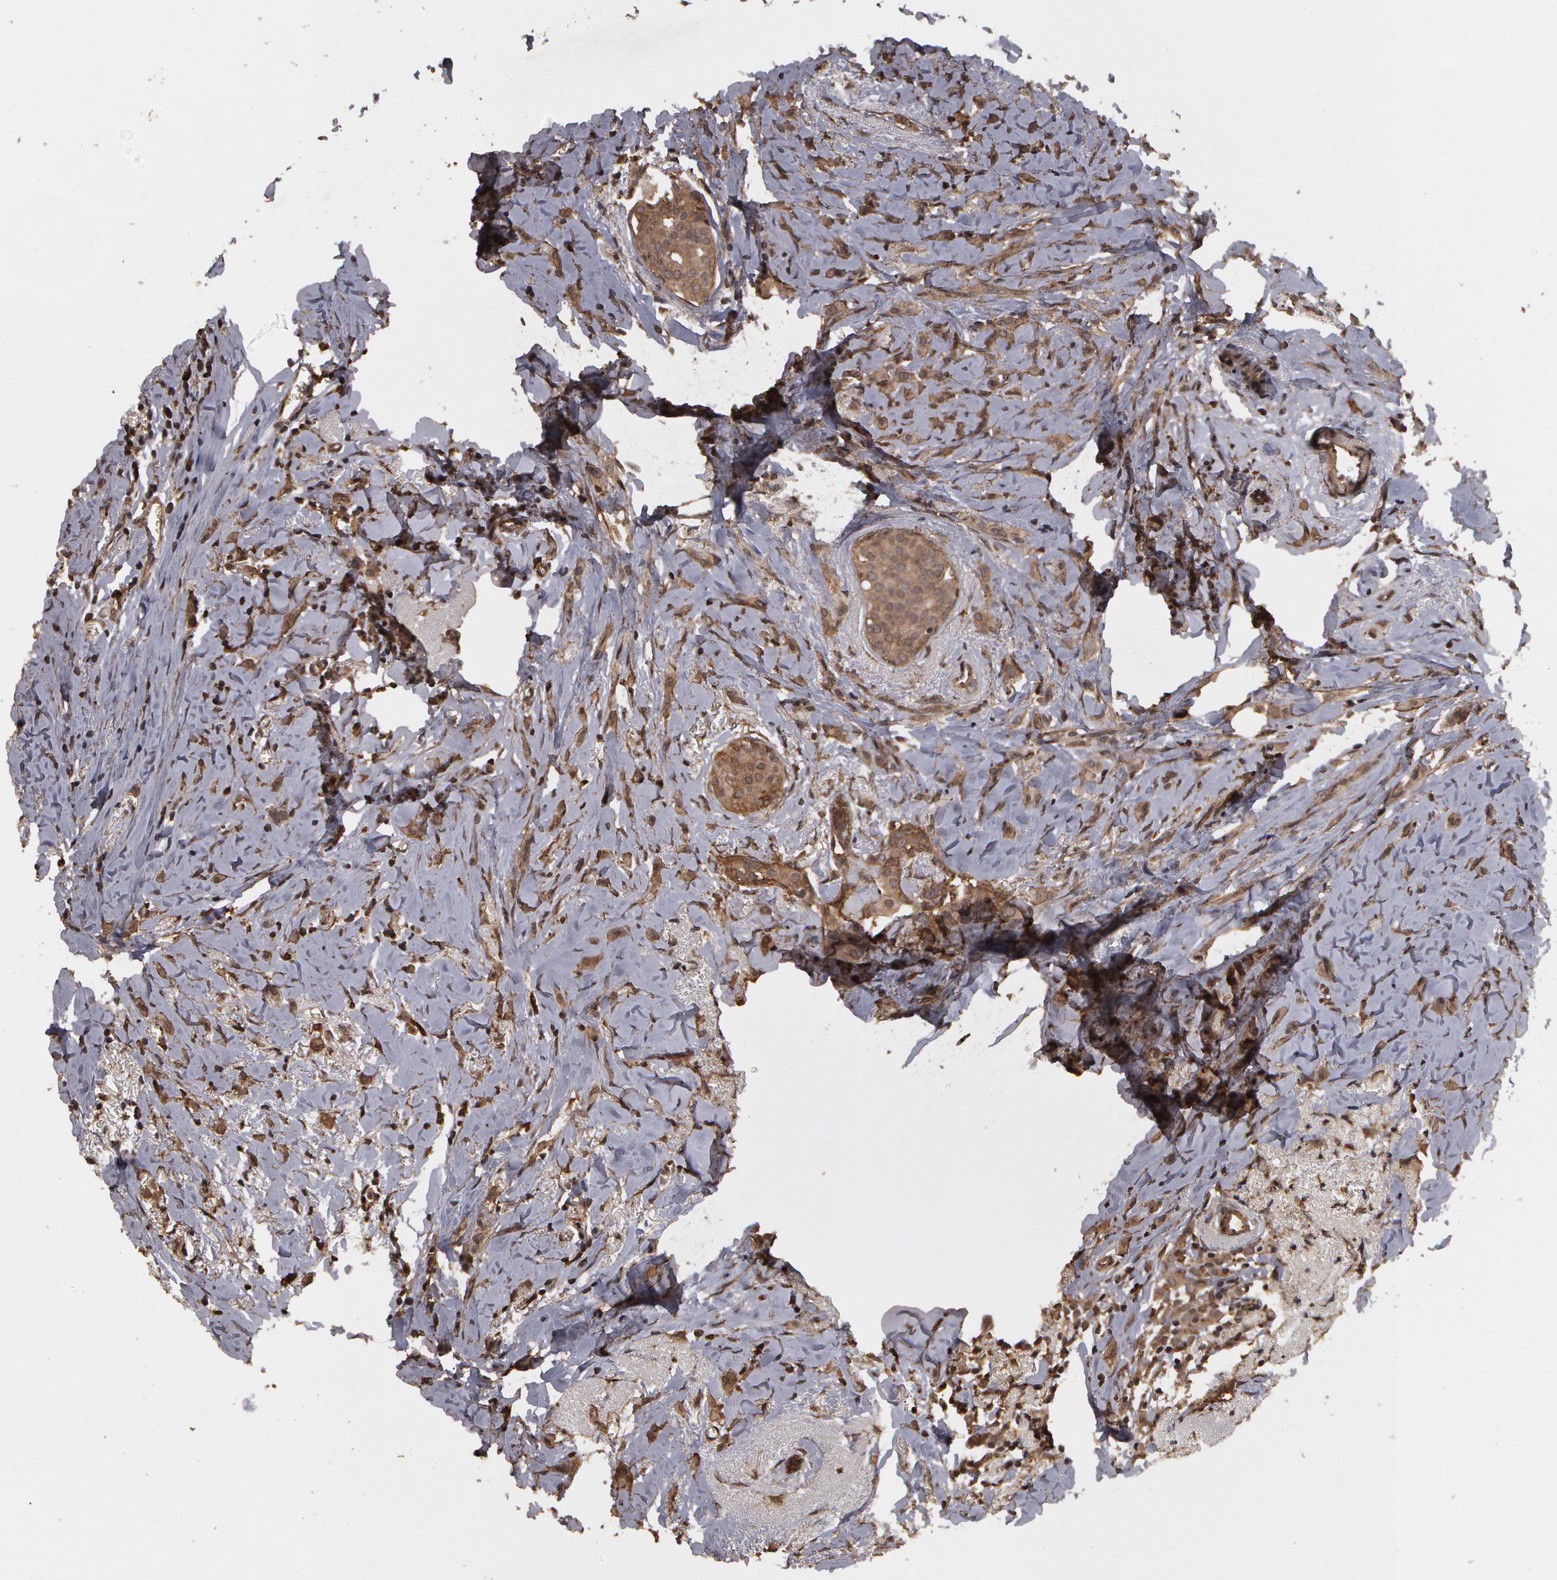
{"staining": {"intensity": "weak", "quantity": ">75%", "location": "cytoplasmic/membranous"}, "tissue": "breast cancer", "cell_type": "Tumor cells", "image_type": "cancer", "snomed": [{"axis": "morphology", "description": "Lobular carcinoma"}, {"axis": "topography", "description": "Breast"}], "caption": "Approximately >75% of tumor cells in lobular carcinoma (breast) show weak cytoplasmic/membranous protein expression as visualized by brown immunohistochemical staining.", "gene": "CALR", "patient": {"sex": "female", "age": 57}}